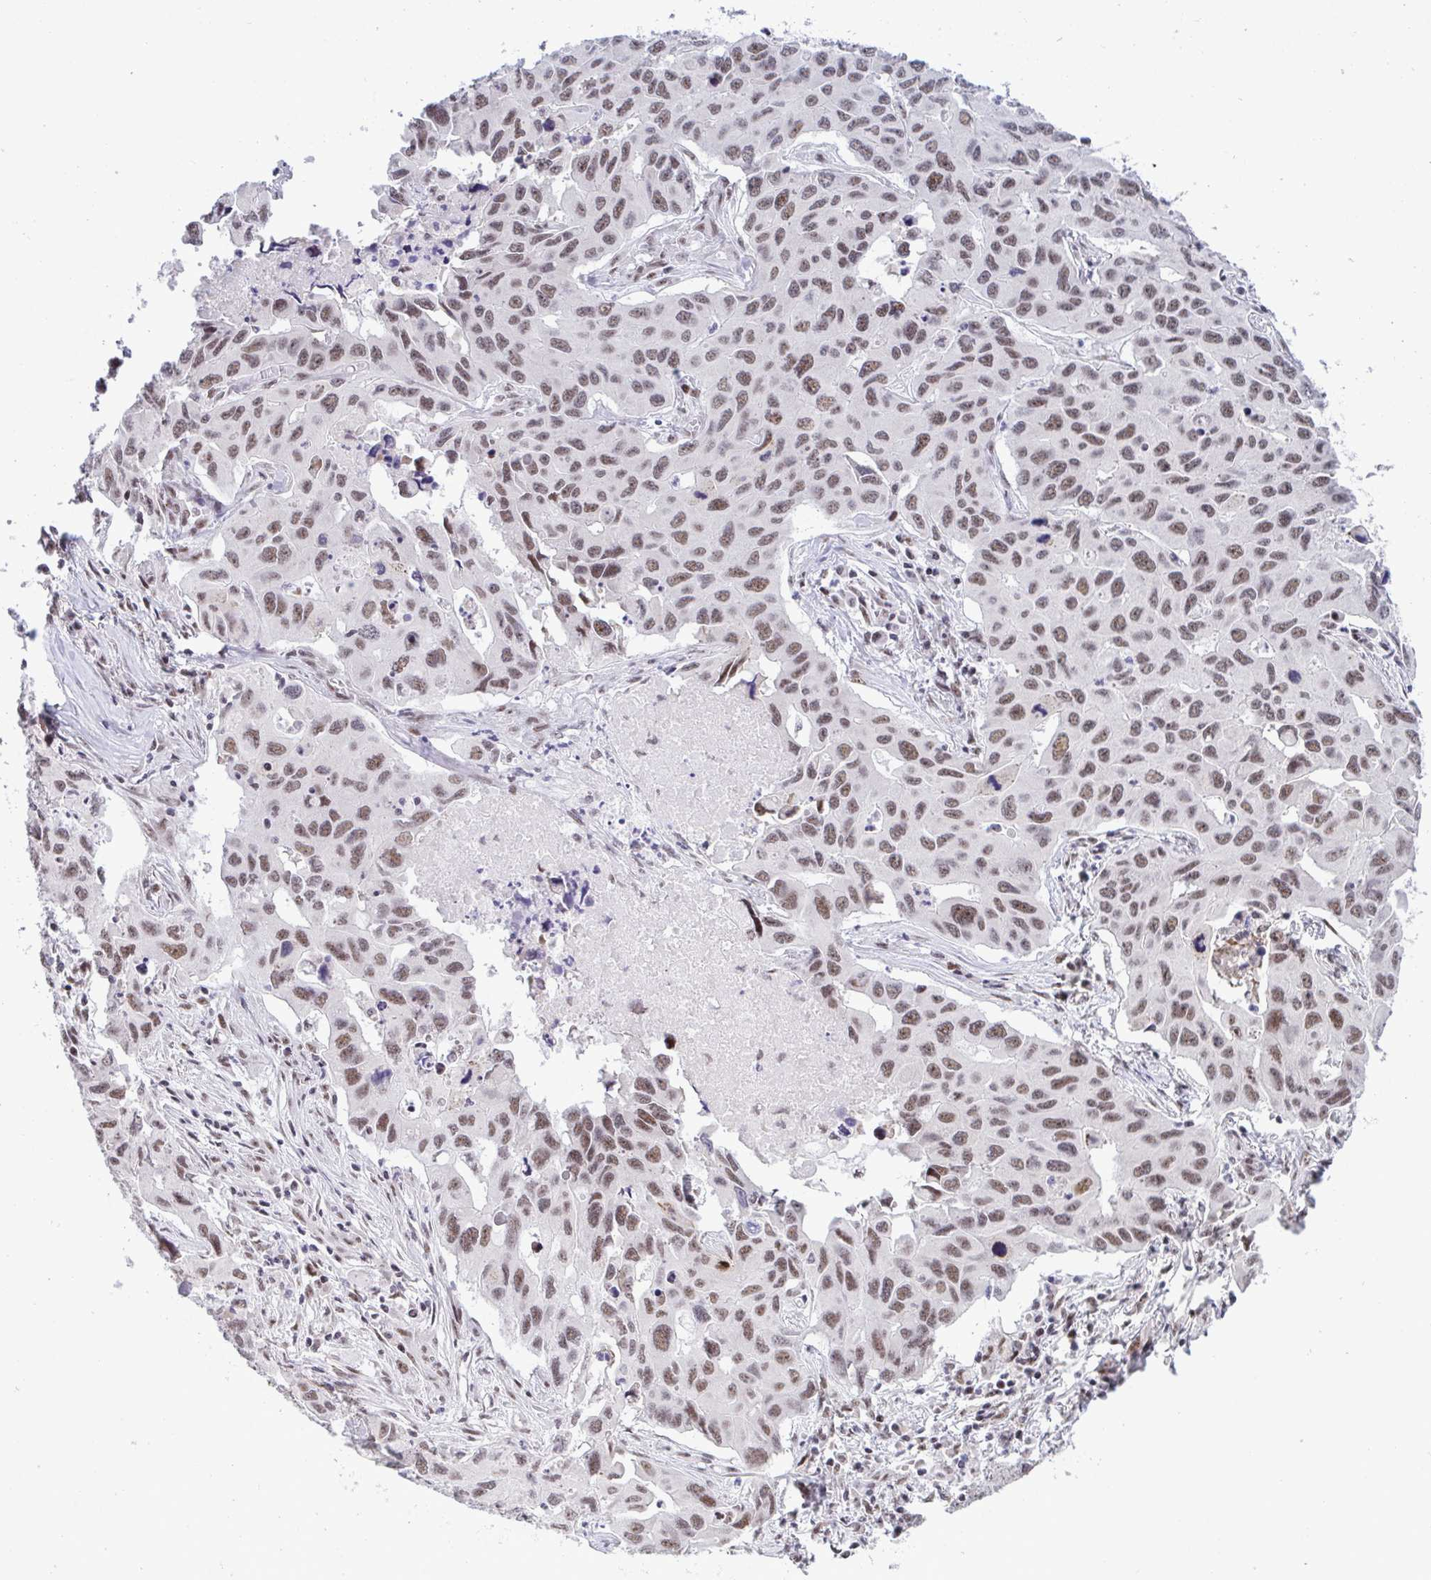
{"staining": {"intensity": "moderate", "quantity": ">75%", "location": "nuclear"}, "tissue": "lung cancer", "cell_type": "Tumor cells", "image_type": "cancer", "snomed": [{"axis": "morphology", "description": "Adenocarcinoma, NOS"}, {"axis": "topography", "description": "Lung"}], "caption": "The photomicrograph exhibits a brown stain indicating the presence of a protein in the nuclear of tumor cells in lung cancer (adenocarcinoma).", "gene": "WBP11", "patient": {"sex": "male", "age": 64}}